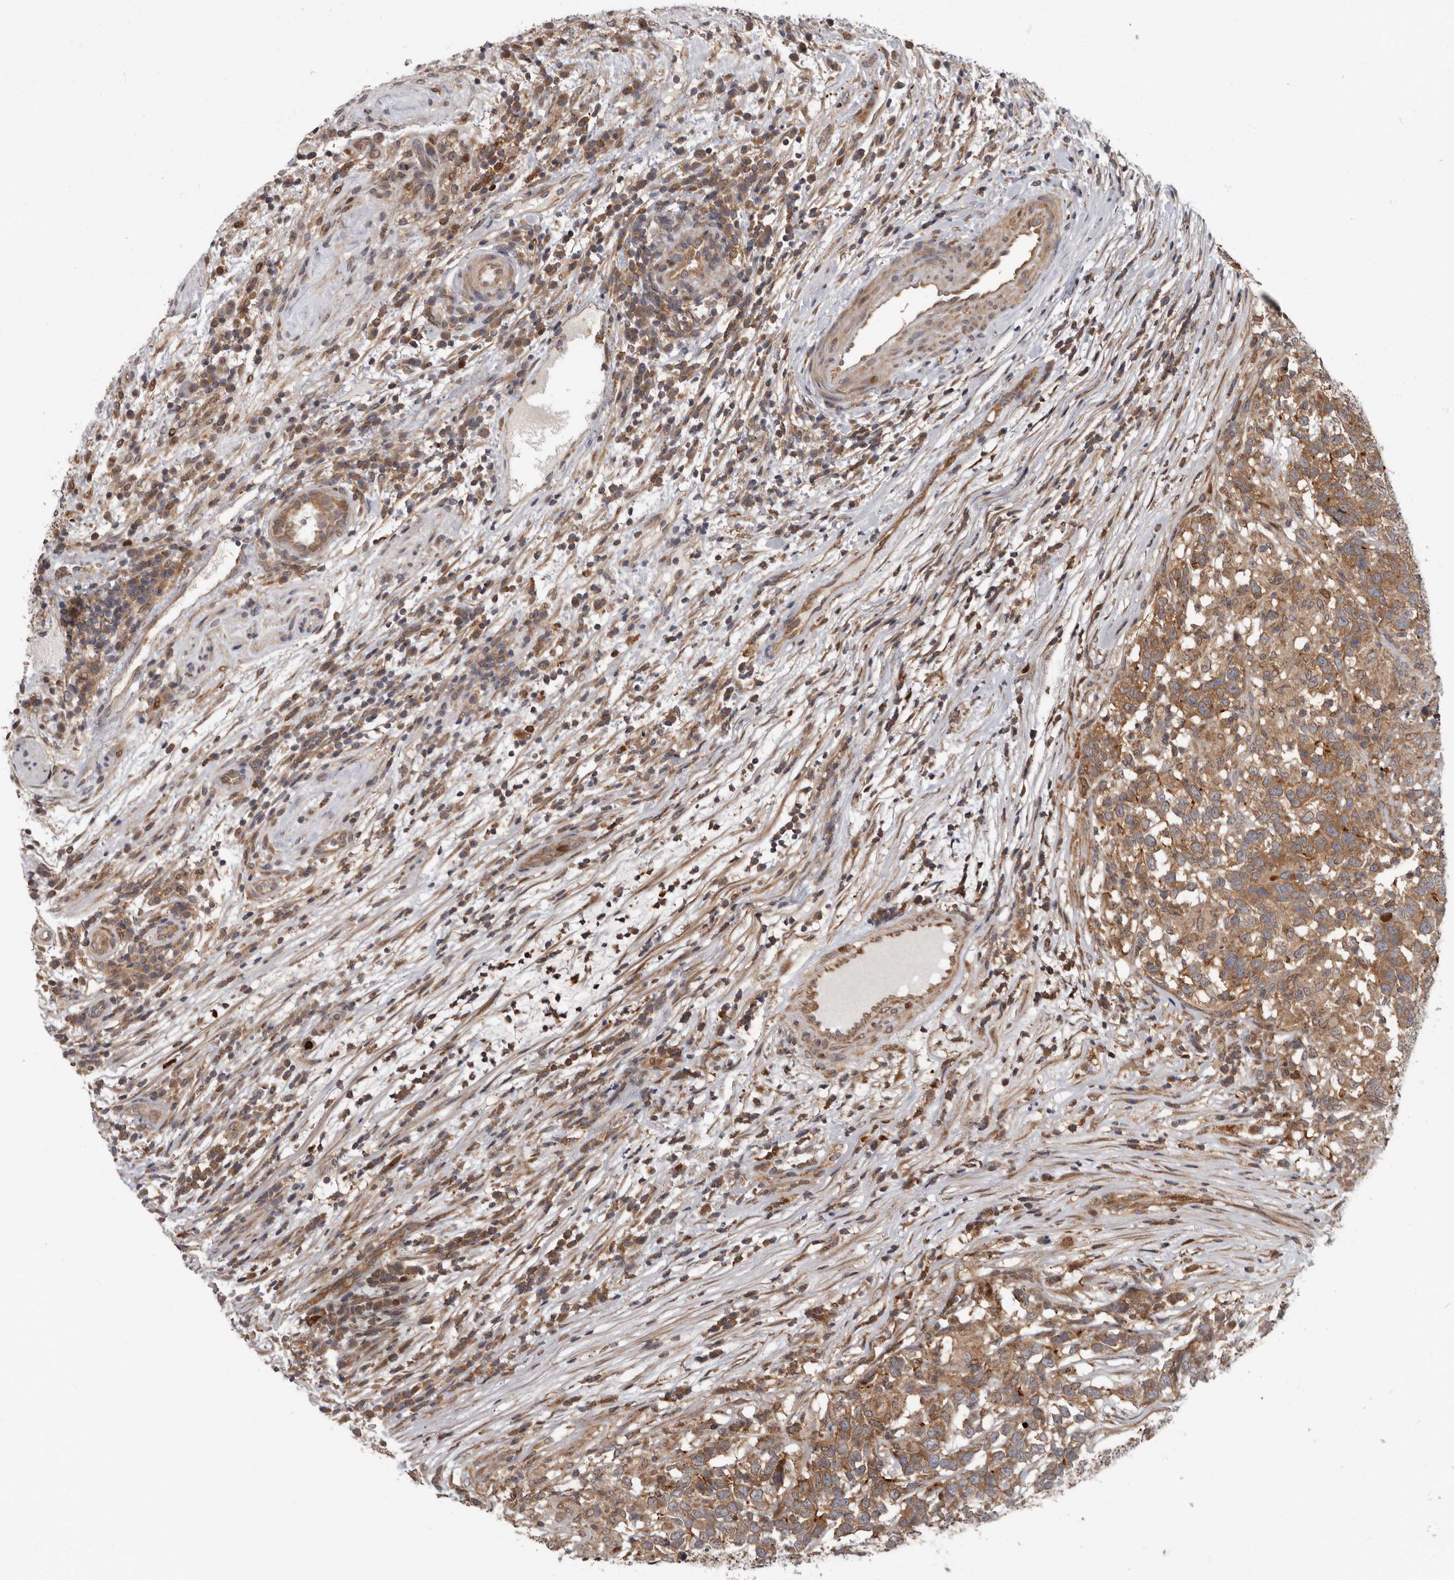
{"staining": {"intensity": "moderate", "quantity": ">75%", "location": "cytoplasmic/membranous"}, "tissue": "testis cancer", "cell_type": "Tumor cells", "image_type": "cancer", "snomed": [{"axis": "morphology", "description": "Carcinoma, Embryonal, NOS"}, {"axis": "topography", "description": "Testis"}], "caption": "This is an image of immunohistochemistry (IHC) staining of testis cancer (embryonal carcinoma), which shows moderate expression in the cytoplasmic/membranous of tumor cells.", "gene": "FGFR4", "patient": {"sex": "male", "age": 26}}